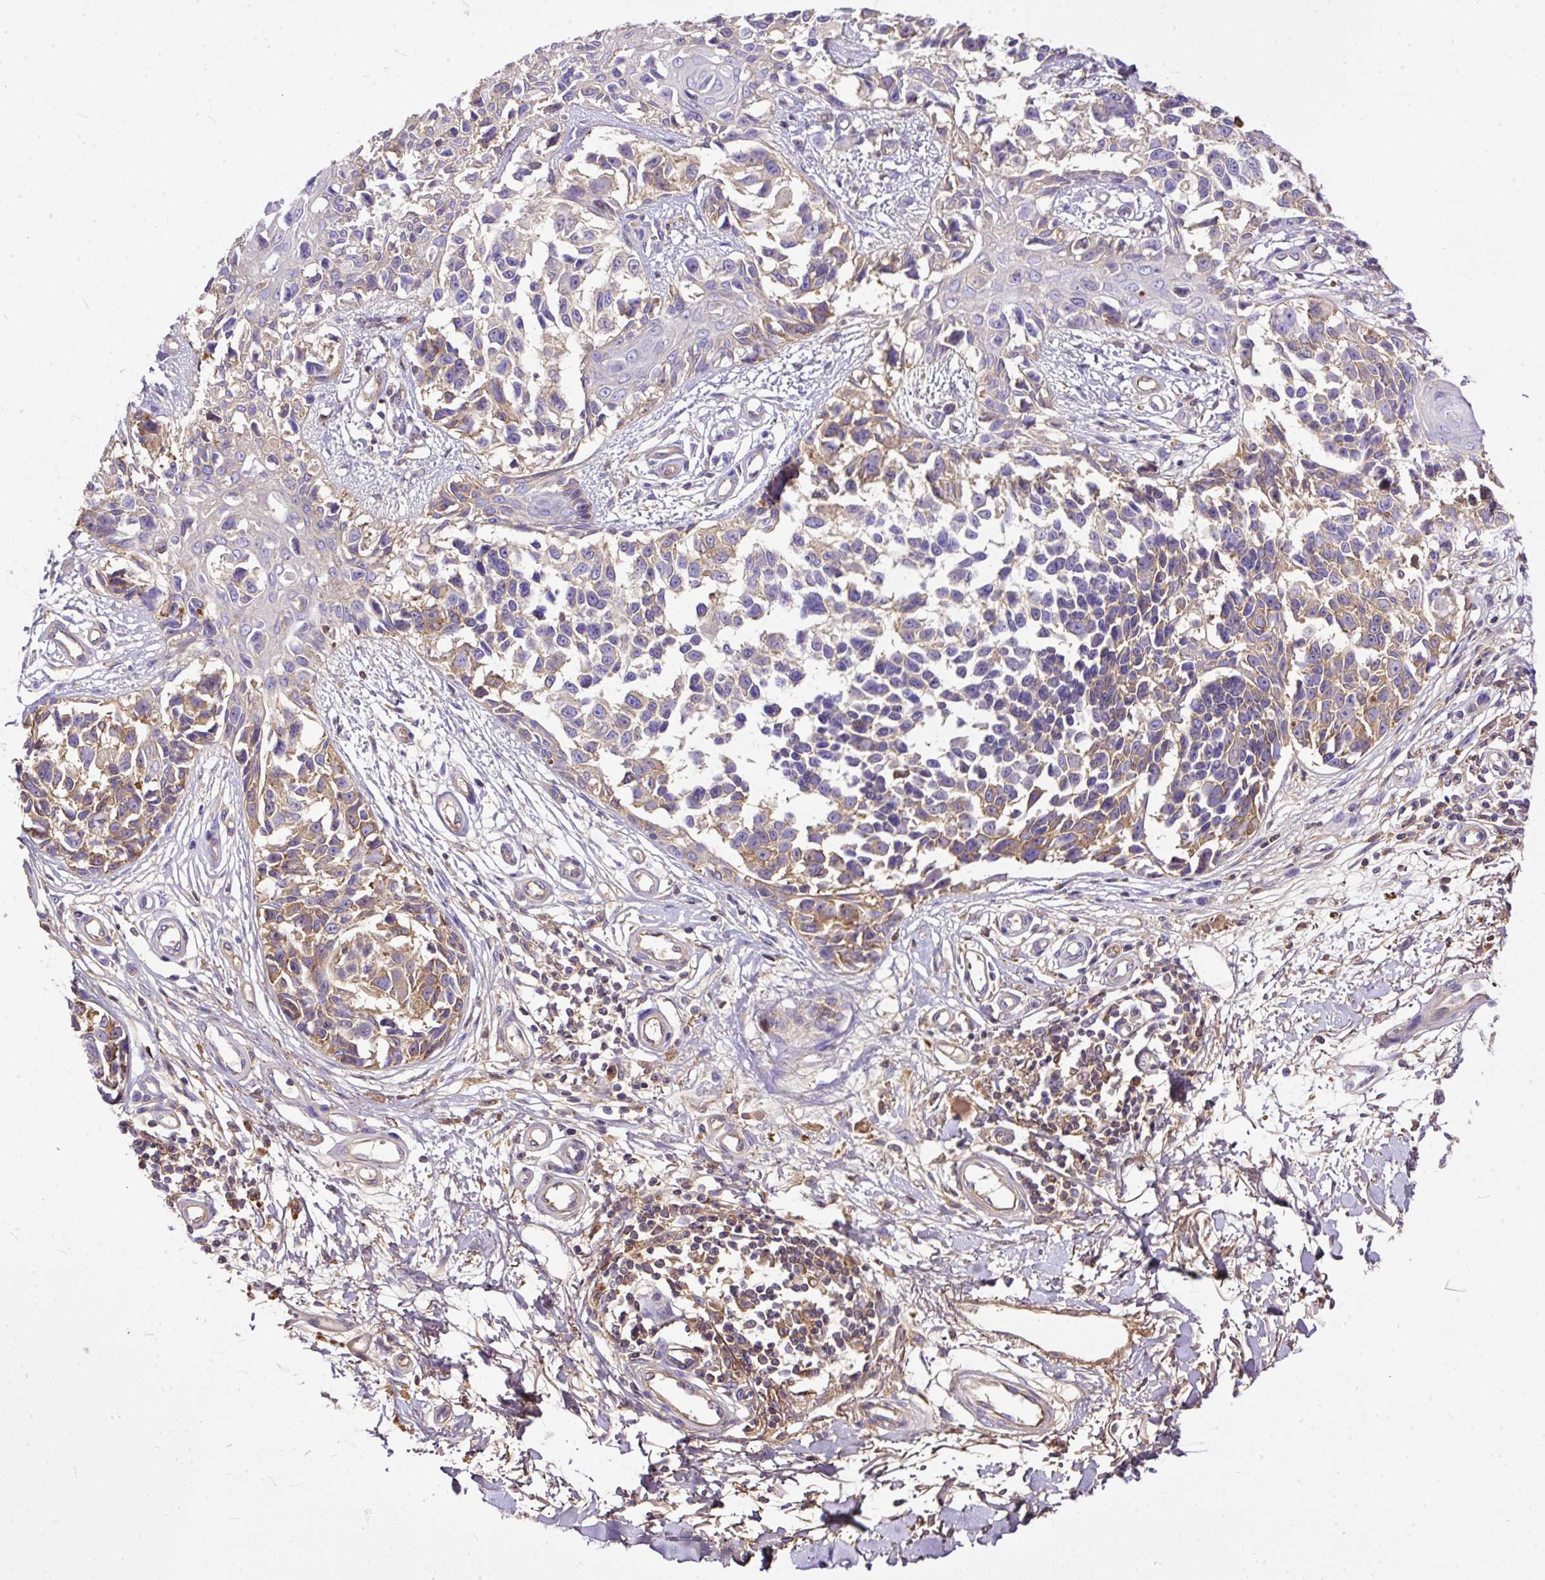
{"staining": {"intensity": "weak", "quantity": ">75%", "location": "cytoplasmic/membranous"}, "tissue": "melanoma", "cell_type": "Tumor cells", "image_type": "cancer", "snomed": [{"axis": "morphology", "description": "Malignant melanoma, NOS"}, {"axis": "topography", "description": "Skin"}], "caption": "Immunohistochemistry (IHC) of malignant melanoma demonstrates low levels of weak cytoplasmic/membranous staining in about >75% of tumor cells.", "gene": "CLEC3B", "patient": {"sex": "male", "age": 73}}